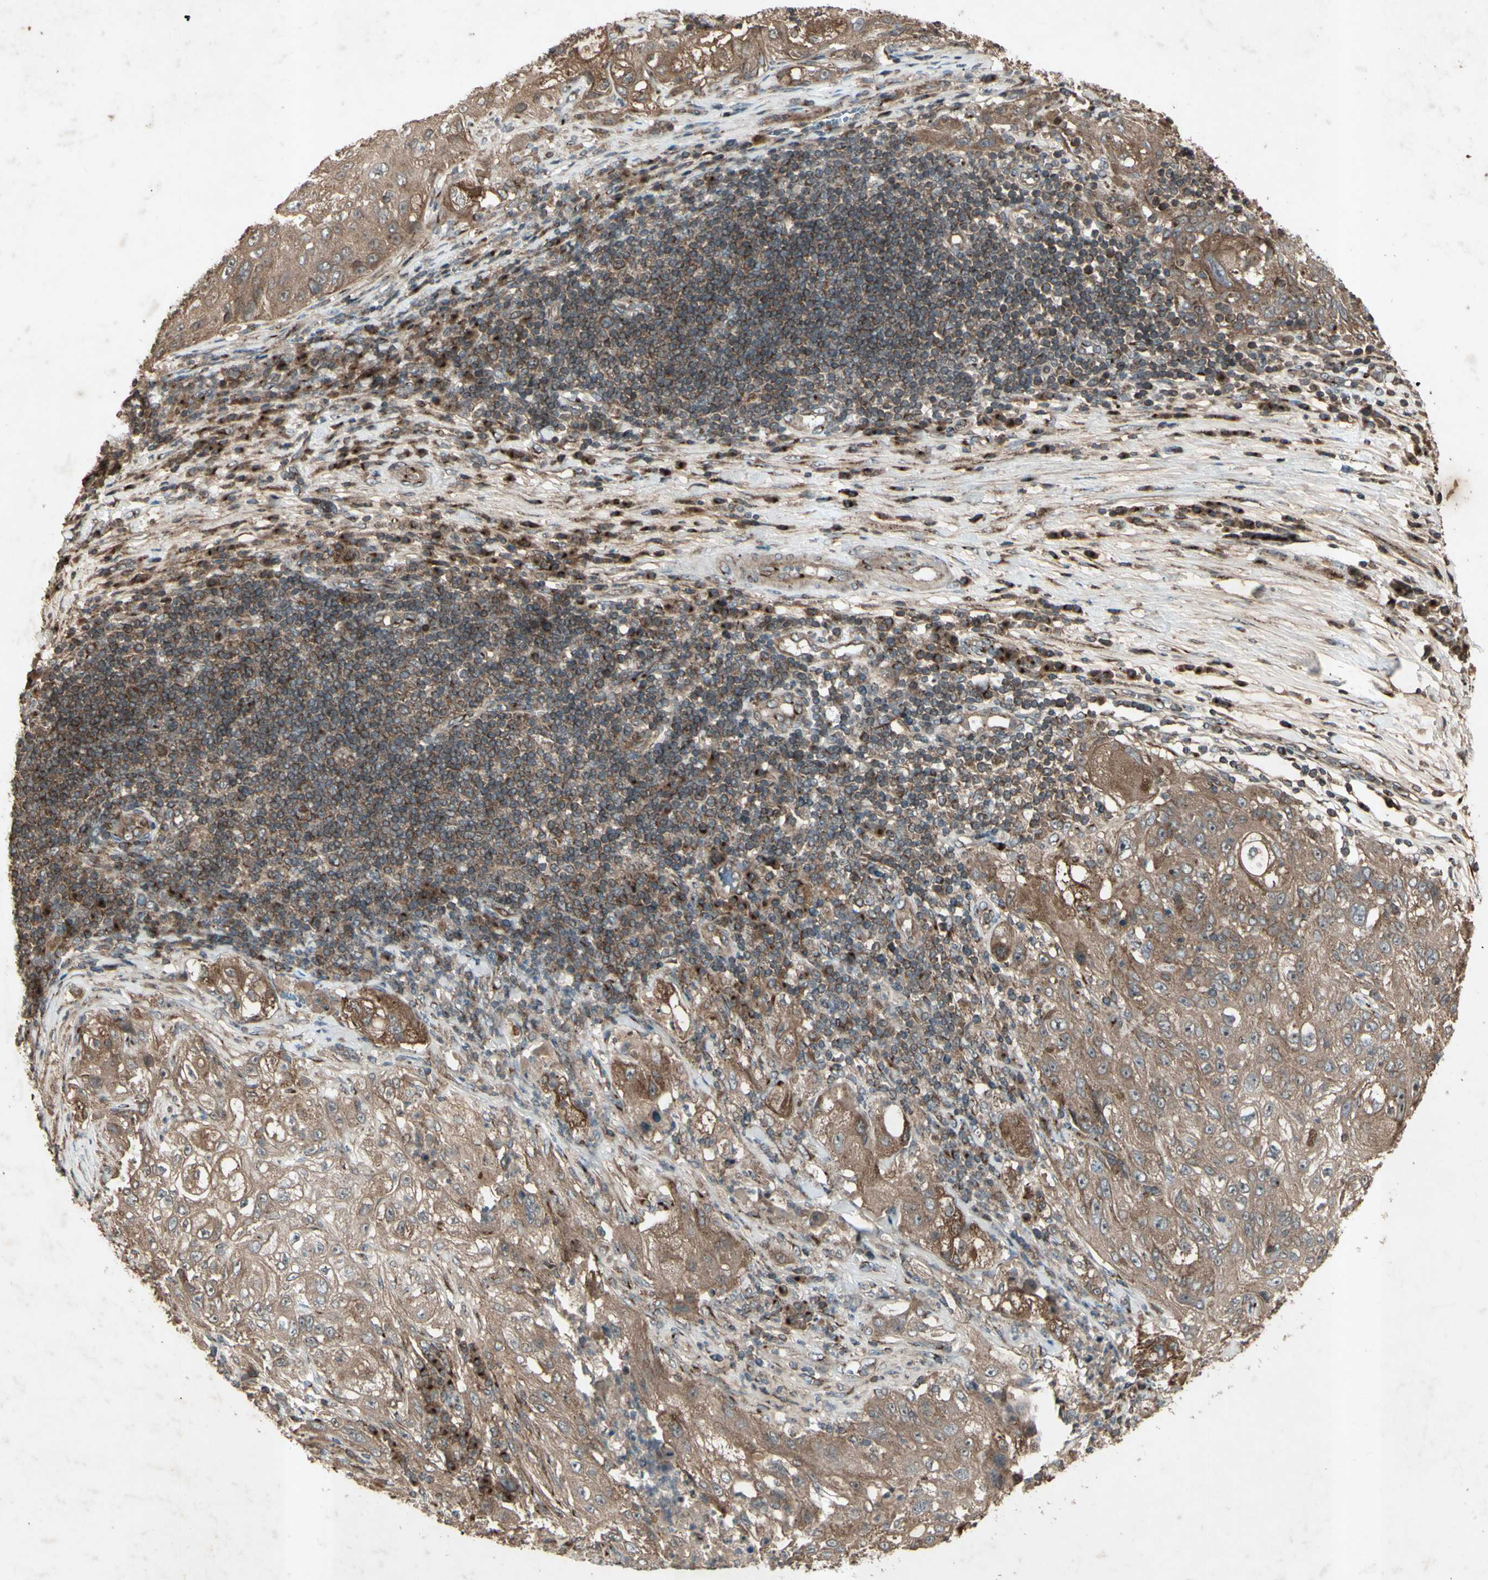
{"staining": {"intensity": "moderate", "quantity": ">75%", "location": "cytoplasmic/membranous"}, "tissue": "lung cancer", "cell_type": "Tumor cells", "image_type": "cancer", "snomed": [{"axis": "morphology", "description": "Inflammation, NOS"}, {"axis": "morphology", "description": "Squamous cell carcinoma, NOS"}, {"axis": "topography", "description": "Lymph node"}, {"axis": "topography", "description": "Soft tissue"}, {"axis": "topography", "description": "Lung"}], "caption": "This histopathology image shows lung cancer (squamous cell carcinoma) stained with immunohistochemistry (IHC) to label a protein in brown. The cytoplasmic/membranous of tumor cells show moderate positivity for the protein. Nuclei are counter-stained blue.", "gene": "AP1G1", "patient": {"sex": "male", "age": 66}}